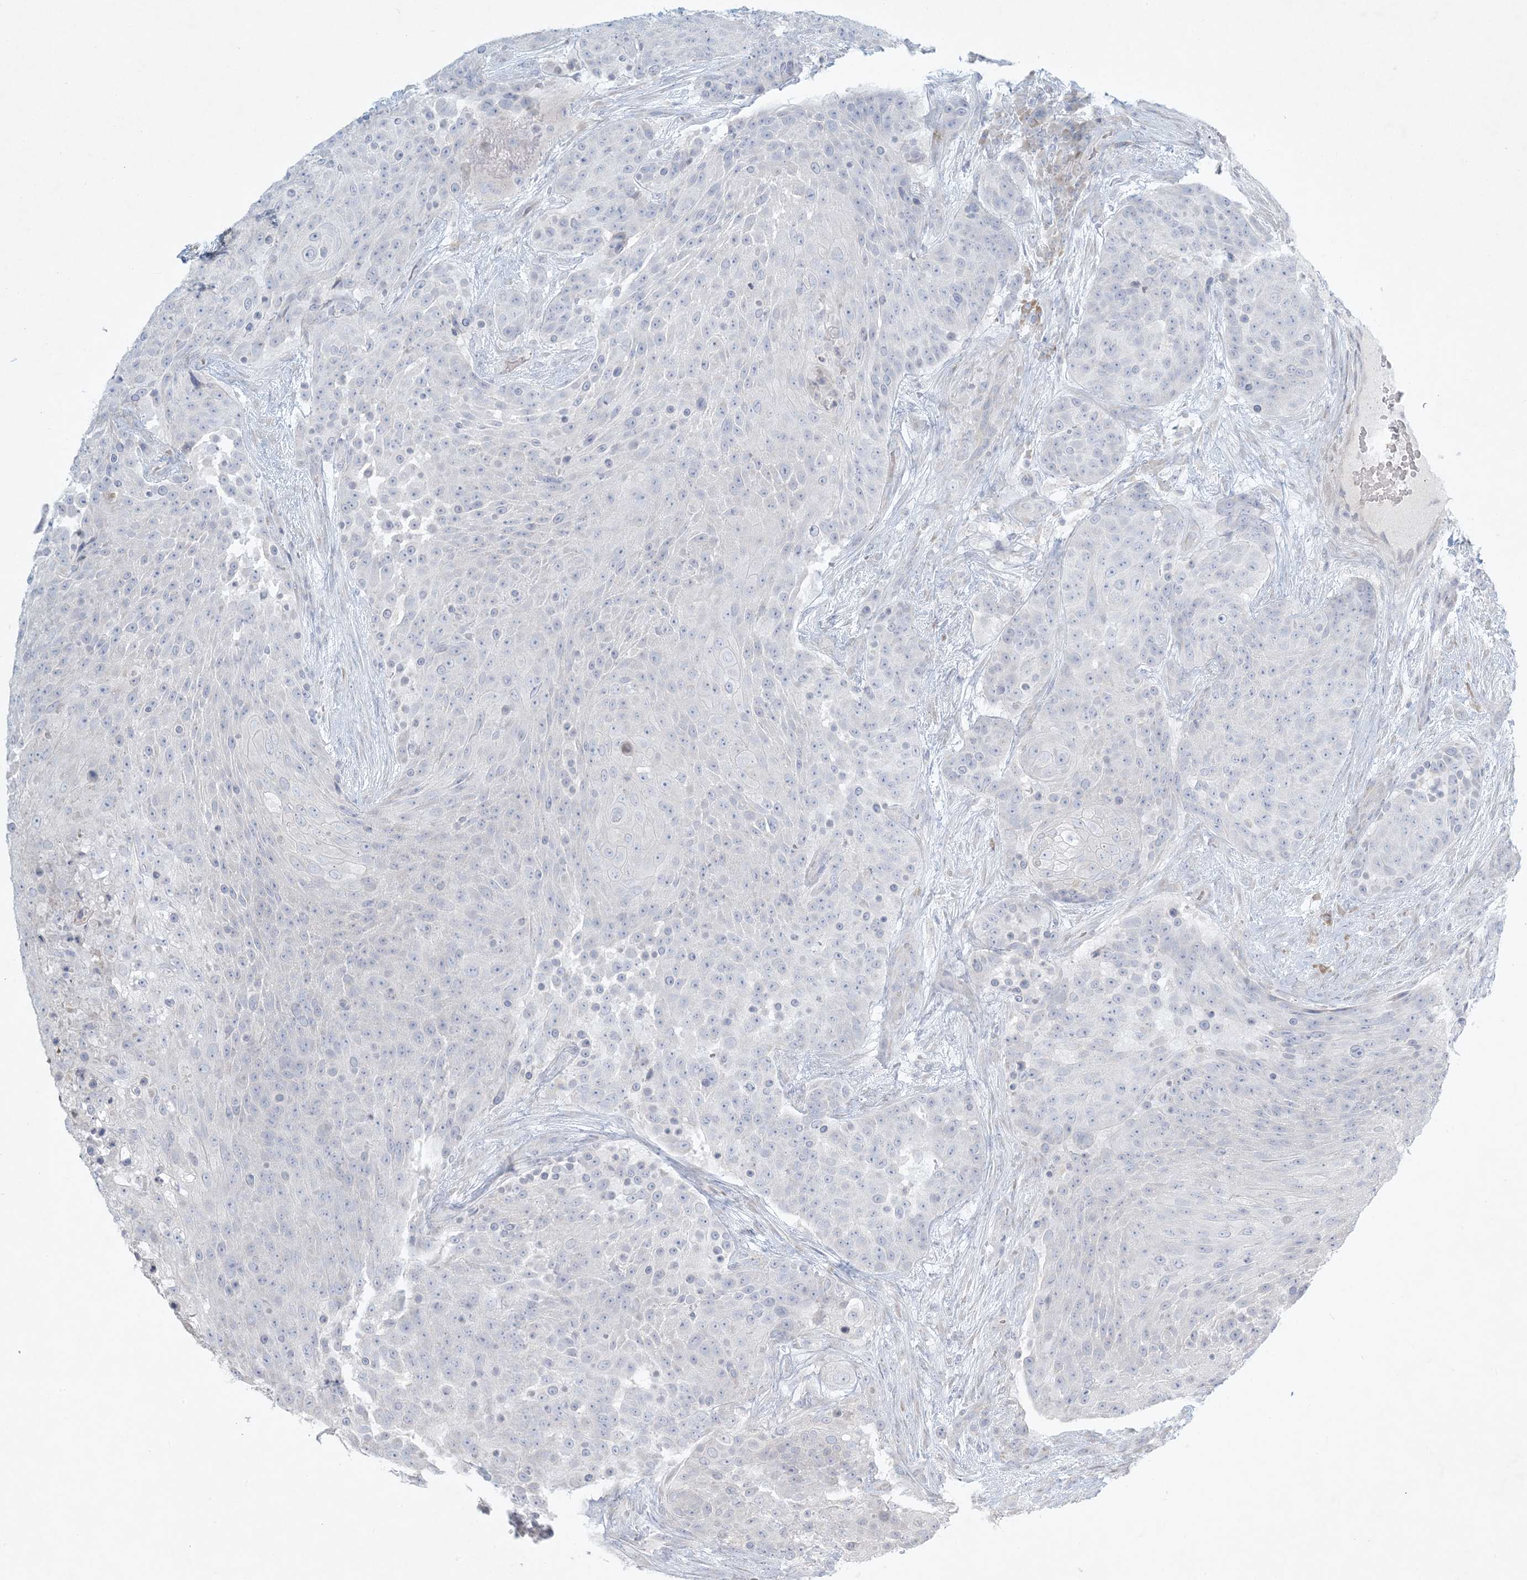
{"staining": {"intensity": "negative", "quantity": "none", "location": "none"}, "tissue": "urothelial cancer", "cell_type": "Tumor cells", "image_type": "cancer", "snomed": [{"axis": "morphology", "description": "Urothelial carcinoma, High grade"}, {"axis": "topography", "description": "Urinary bladder"}], "caption": "The photomicrograph displays no significant positivity in tumor cells of urothelial carcinoma (high-grade).", "gene": "ZNF385D", "patient": {"sex": "female", "age": 63}}